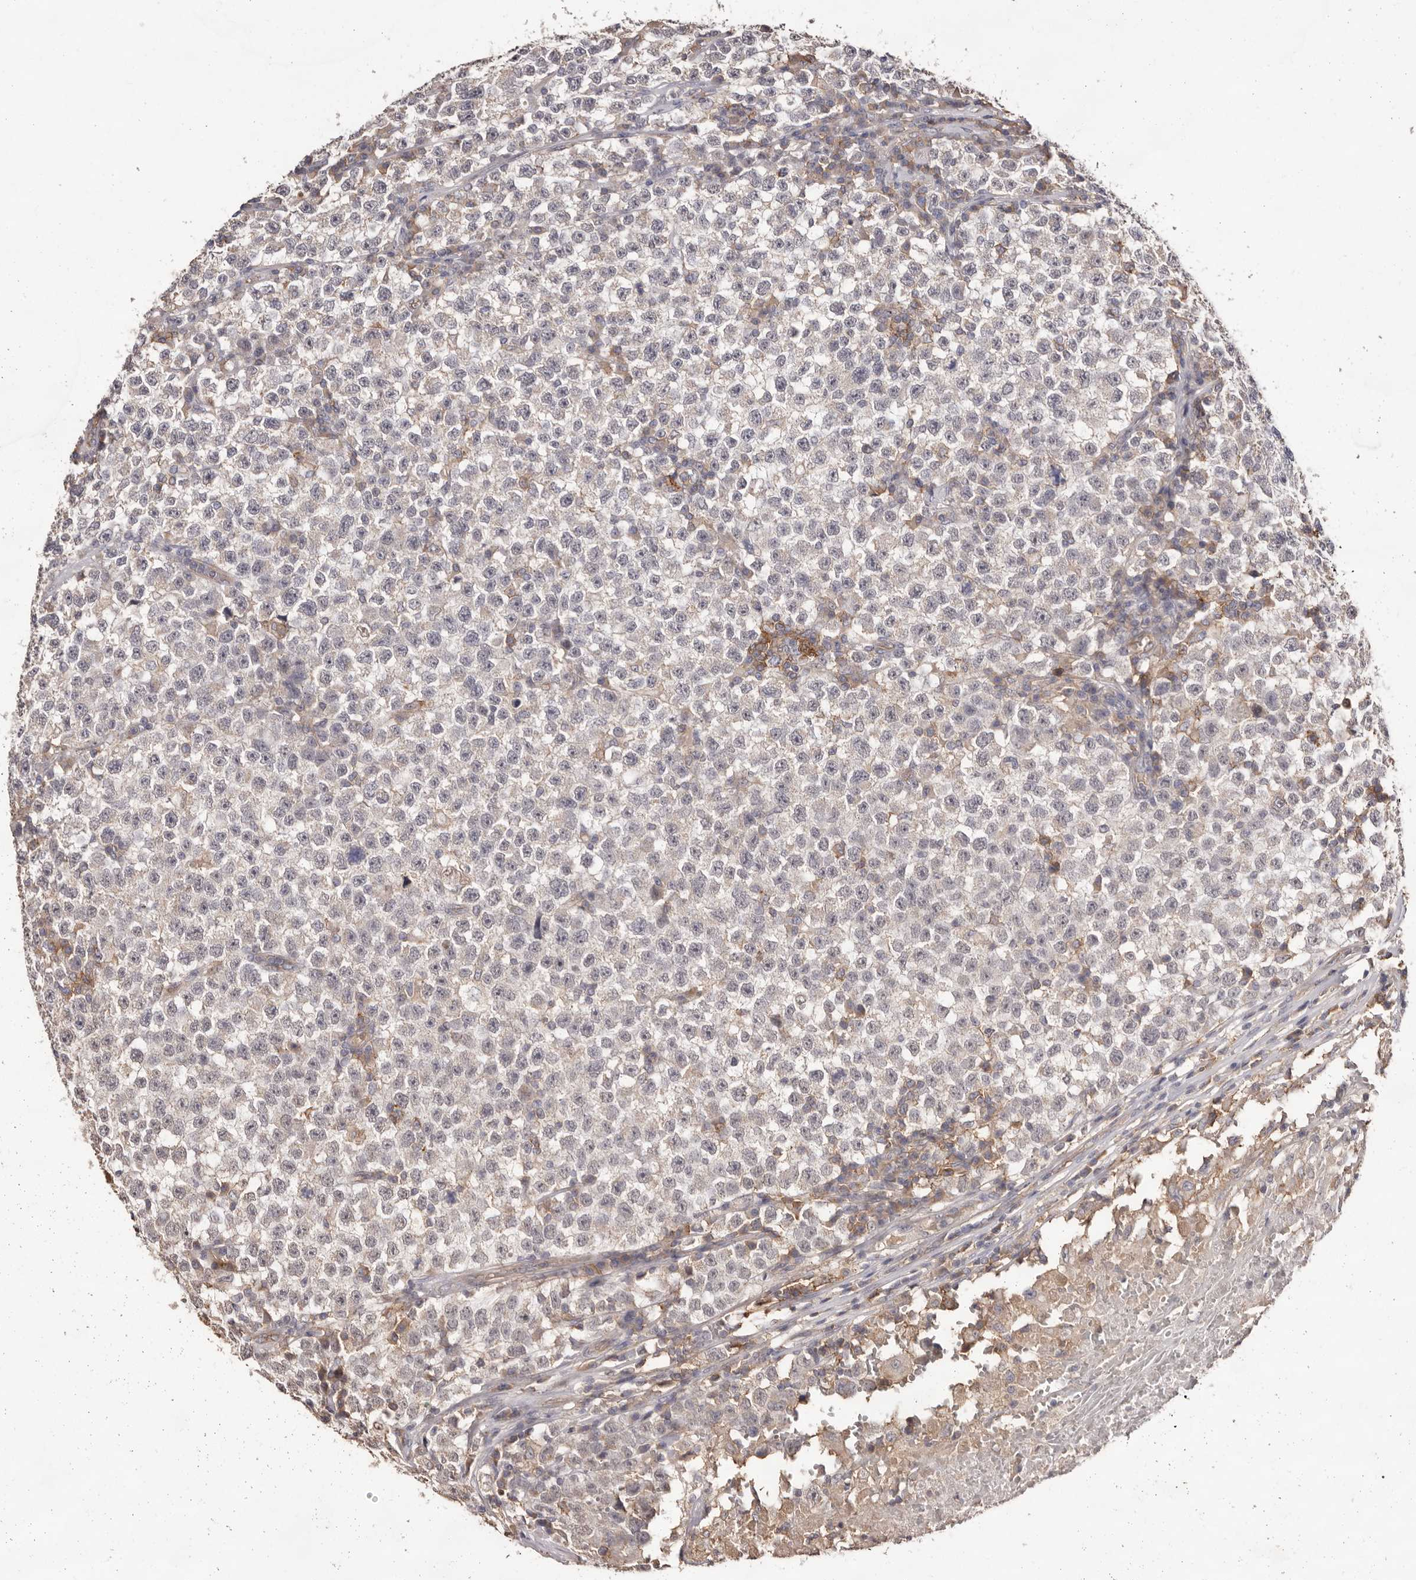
{"staining": {"intensity": "negative", "quantity": "none", "location": "none"}, "tissue": "testis cancer", "cell_type": "Tumor cells", "image_type": "cancer", "snomed": [{"axis": "morphology", "description": "Seminoma, NOS"}, {"axis": "topography", "description": "Testis"}], "caption": "This photomicrograph is of testis cancer stained with immunohistochemistry (IHC) to label a protein in brown with the nuclei are counter-stained blue. There is no staining in tumor cells.", "gene": "MMACHC", "patient": {"sex": "male", "age": 22}}